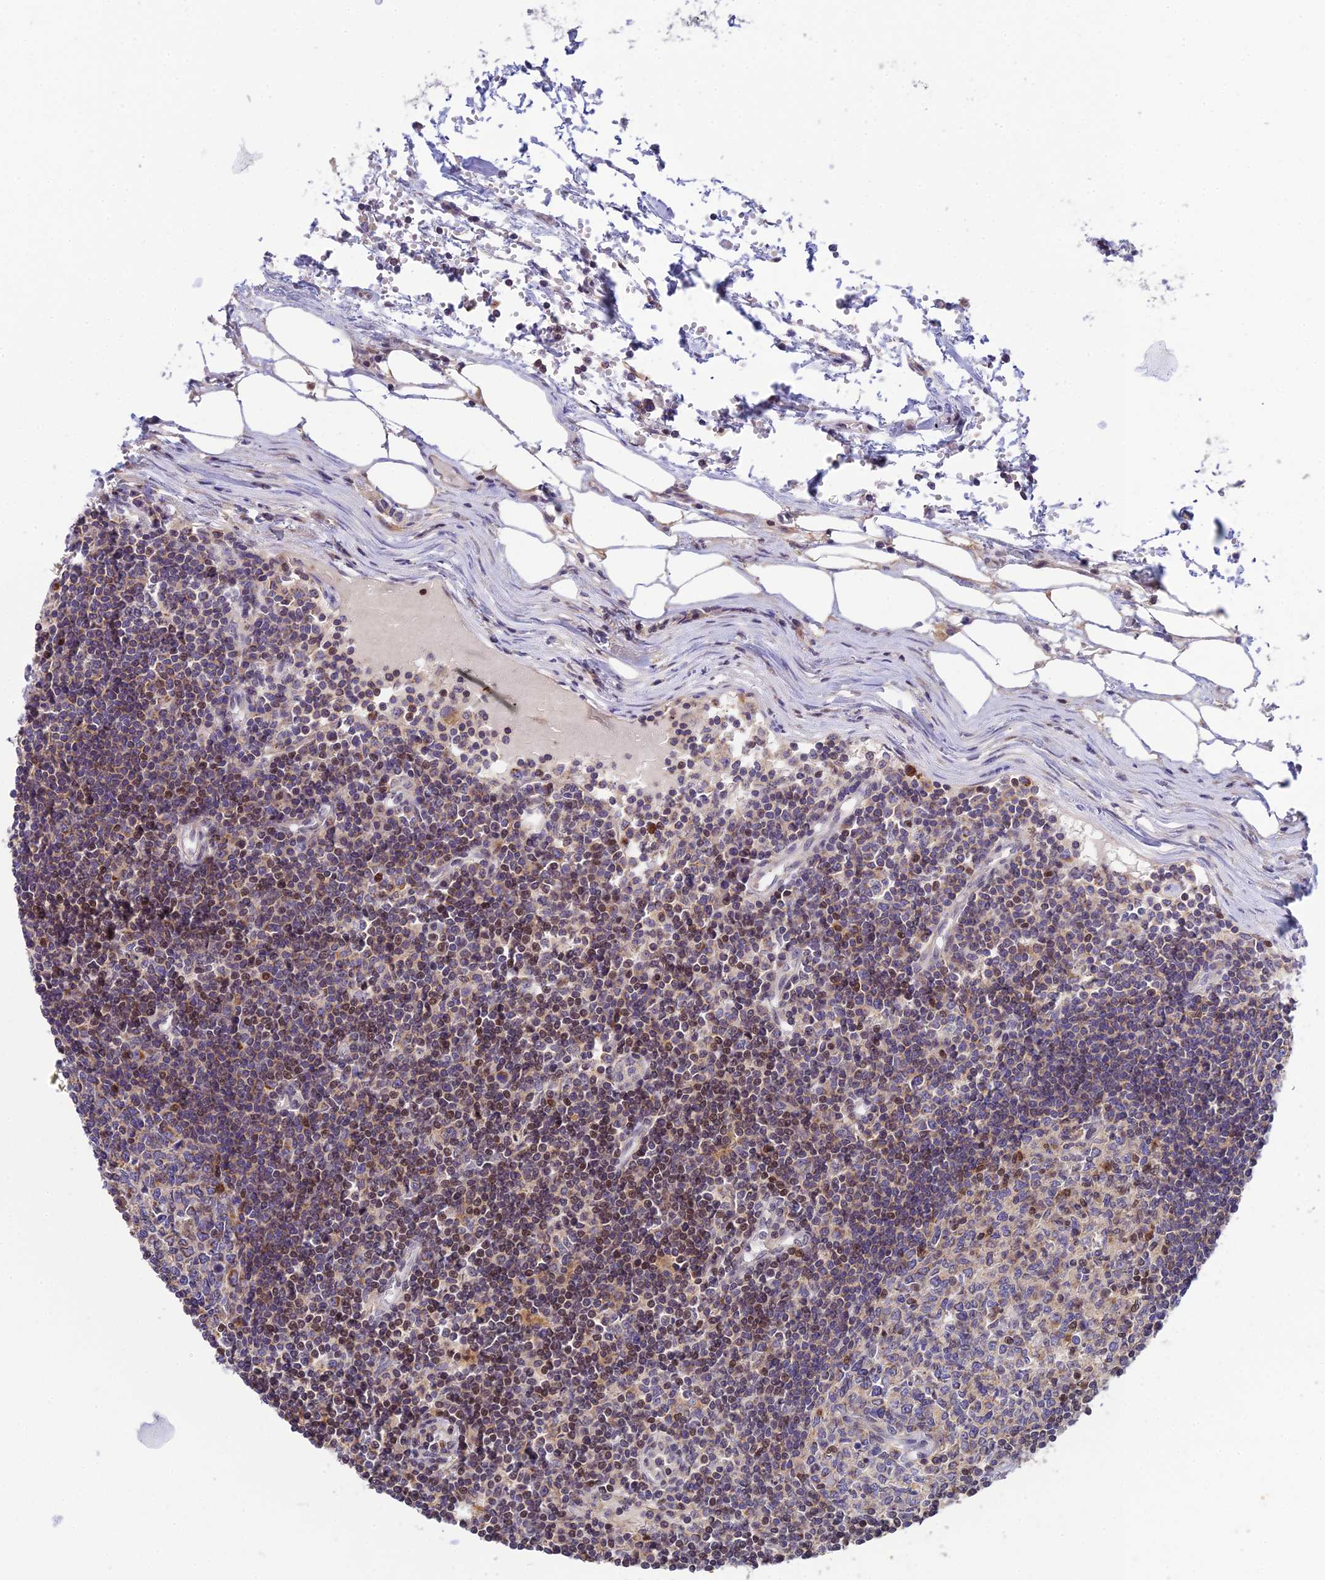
{"staining": {"intensity": "moderate", "quantity": "<25%", "location": "cytoplasmic/membranous,nuclear"}, "tissue": "lymph node", "cell_type": "Germinal center cells", "image_type": "normal", "snomed": [{"axis": "morphology", "description": "Adenocarcinoma, NOS"}, {"axis": "topography", "description": "Lymph node"}], "caption": "Protein staining shows moderate cytoplasmic/membranous,nuclear staining in about <25% of germinal center cells in unremarkable lymph node.", "gene": "ELOA2", "patient": {"sex": "female", "age": 62}}